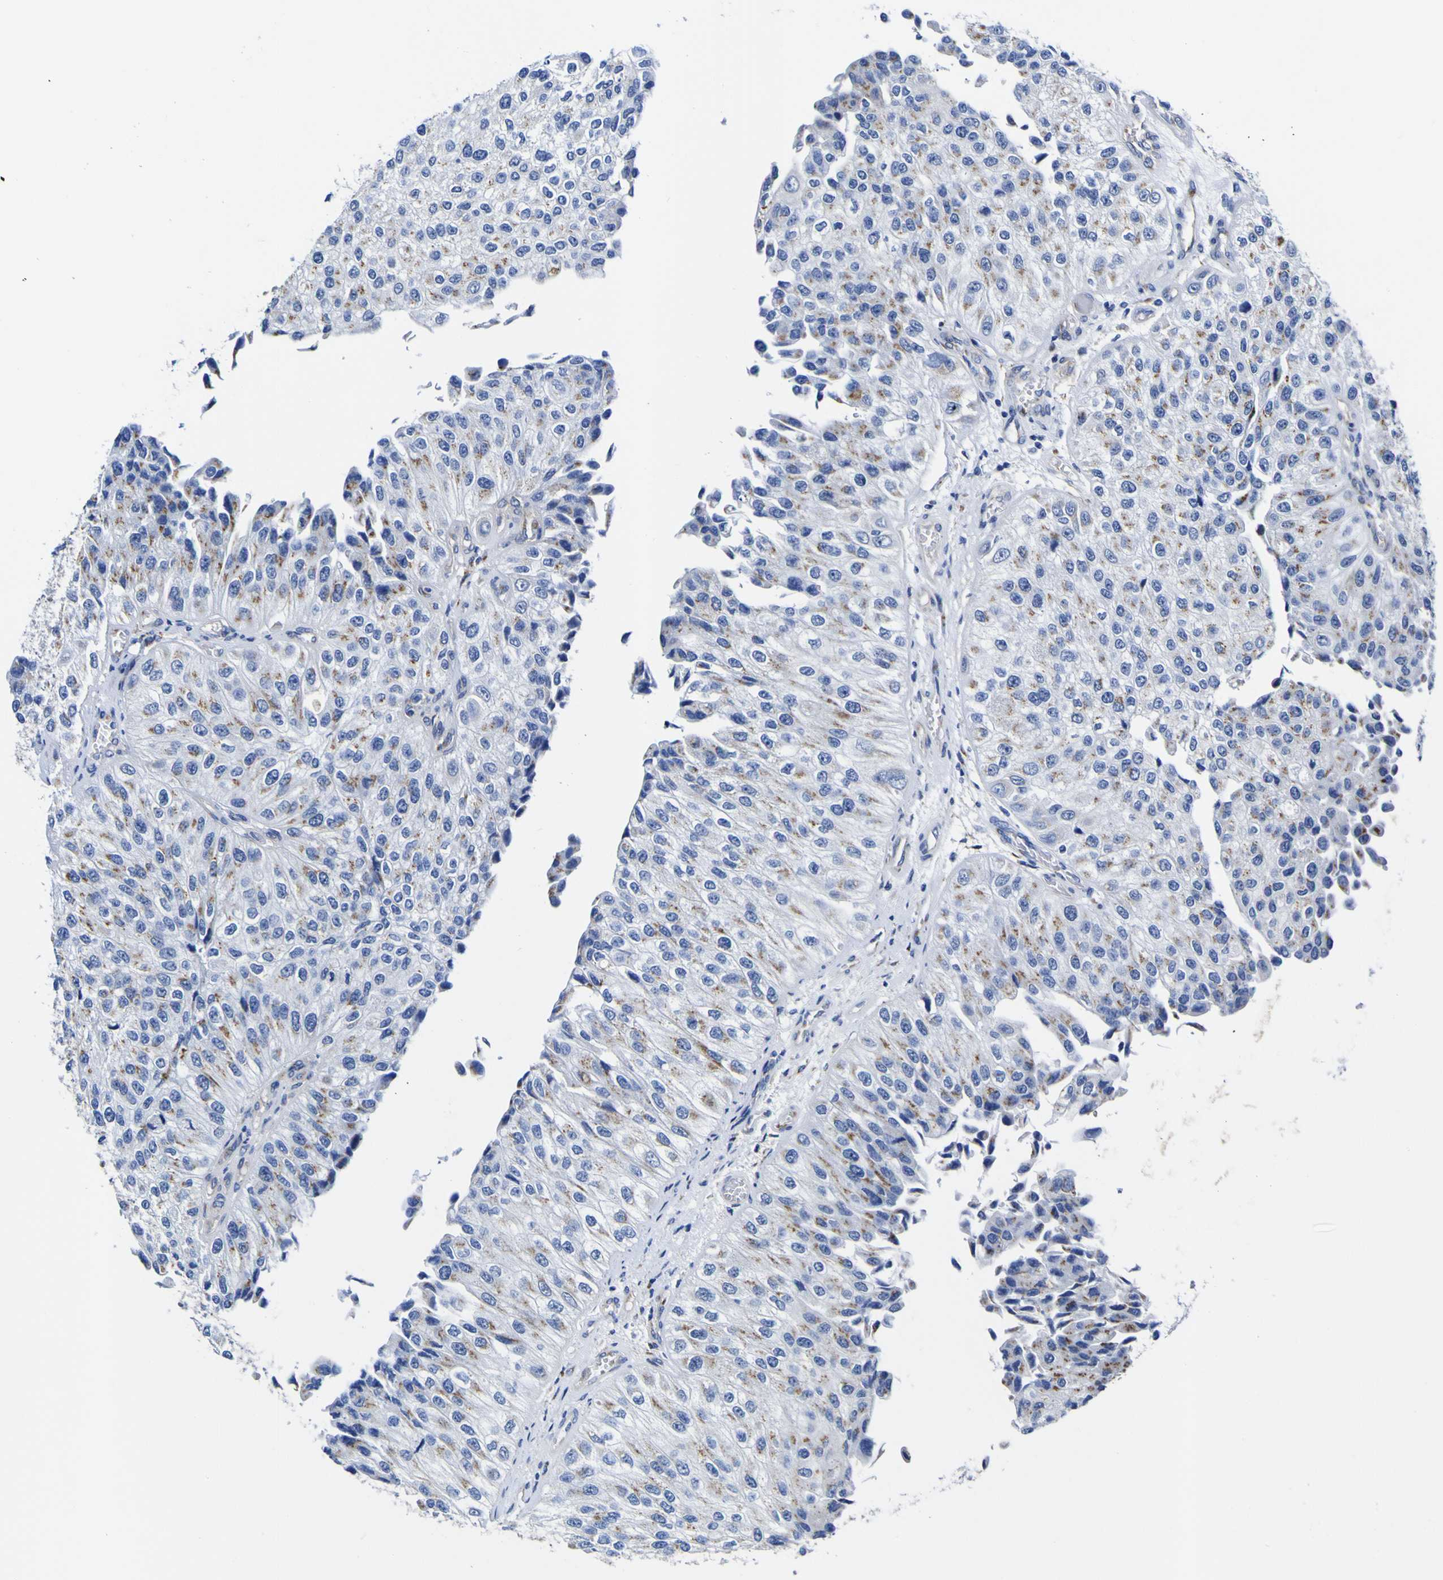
{"staining": {"intensity": "moderate", "quantity": ">75%", "location": "cytoplasmic/membranous"}, "tissue": "urothelial cancer", "cell_type": "Tumor cells", "image_type": "cancer", "snomed": [{"axis": "morphology", "description": "Urothelial carcinoma, High grade"}, {"axis": "topography", "description": "Kidney"}, {"axis": "topography", "description": "Urinary bladder"}], "caption": "Tumor cells exhibit medium levels of moderate cytoplasmic/membranous expression in approximately >75% of cells in human urothelial cancer.", "gene": "GOLM1", "patient": {"sex": "male", "age": 77}}